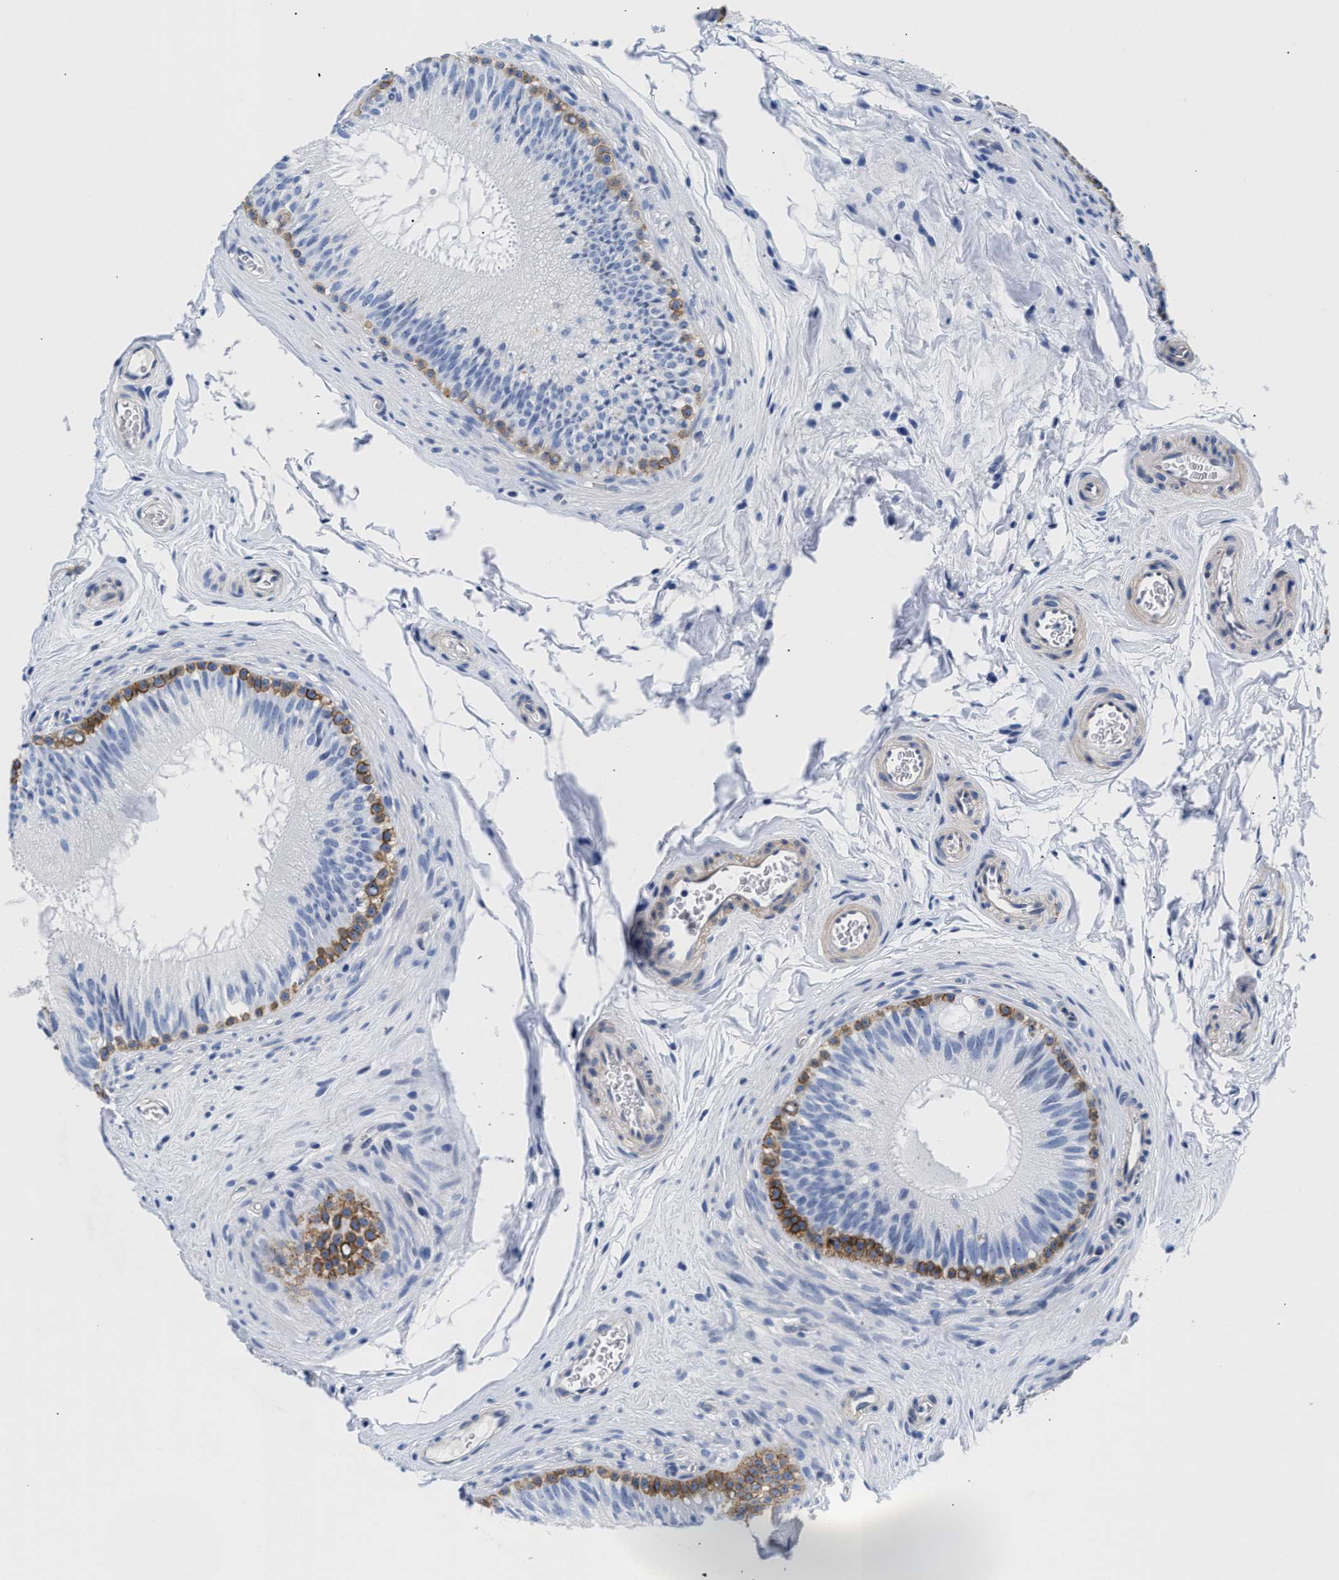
{"staining": {"intensity": "moderate", "quantity": "<25%", "location": "cytoplasmic/membranous"}, "tissue": "epididymis", "cell_type": "Glandular cells", "image_type": "normal", "snomed": [{"axis": "morphology", "description": "Normal tissue, NOS"}, {"axis": "topography", "description": "Testis"}, {"axis": "topography", "description": "Epididymis"}], "caption": "IHC of unremarkable epididymis shows low levels of moderate cytoplasmic/membranous staining in approximately <25% of glandular cells.", "gene": "TRIM29", "patient": {"sex": "male", "age": 36}}